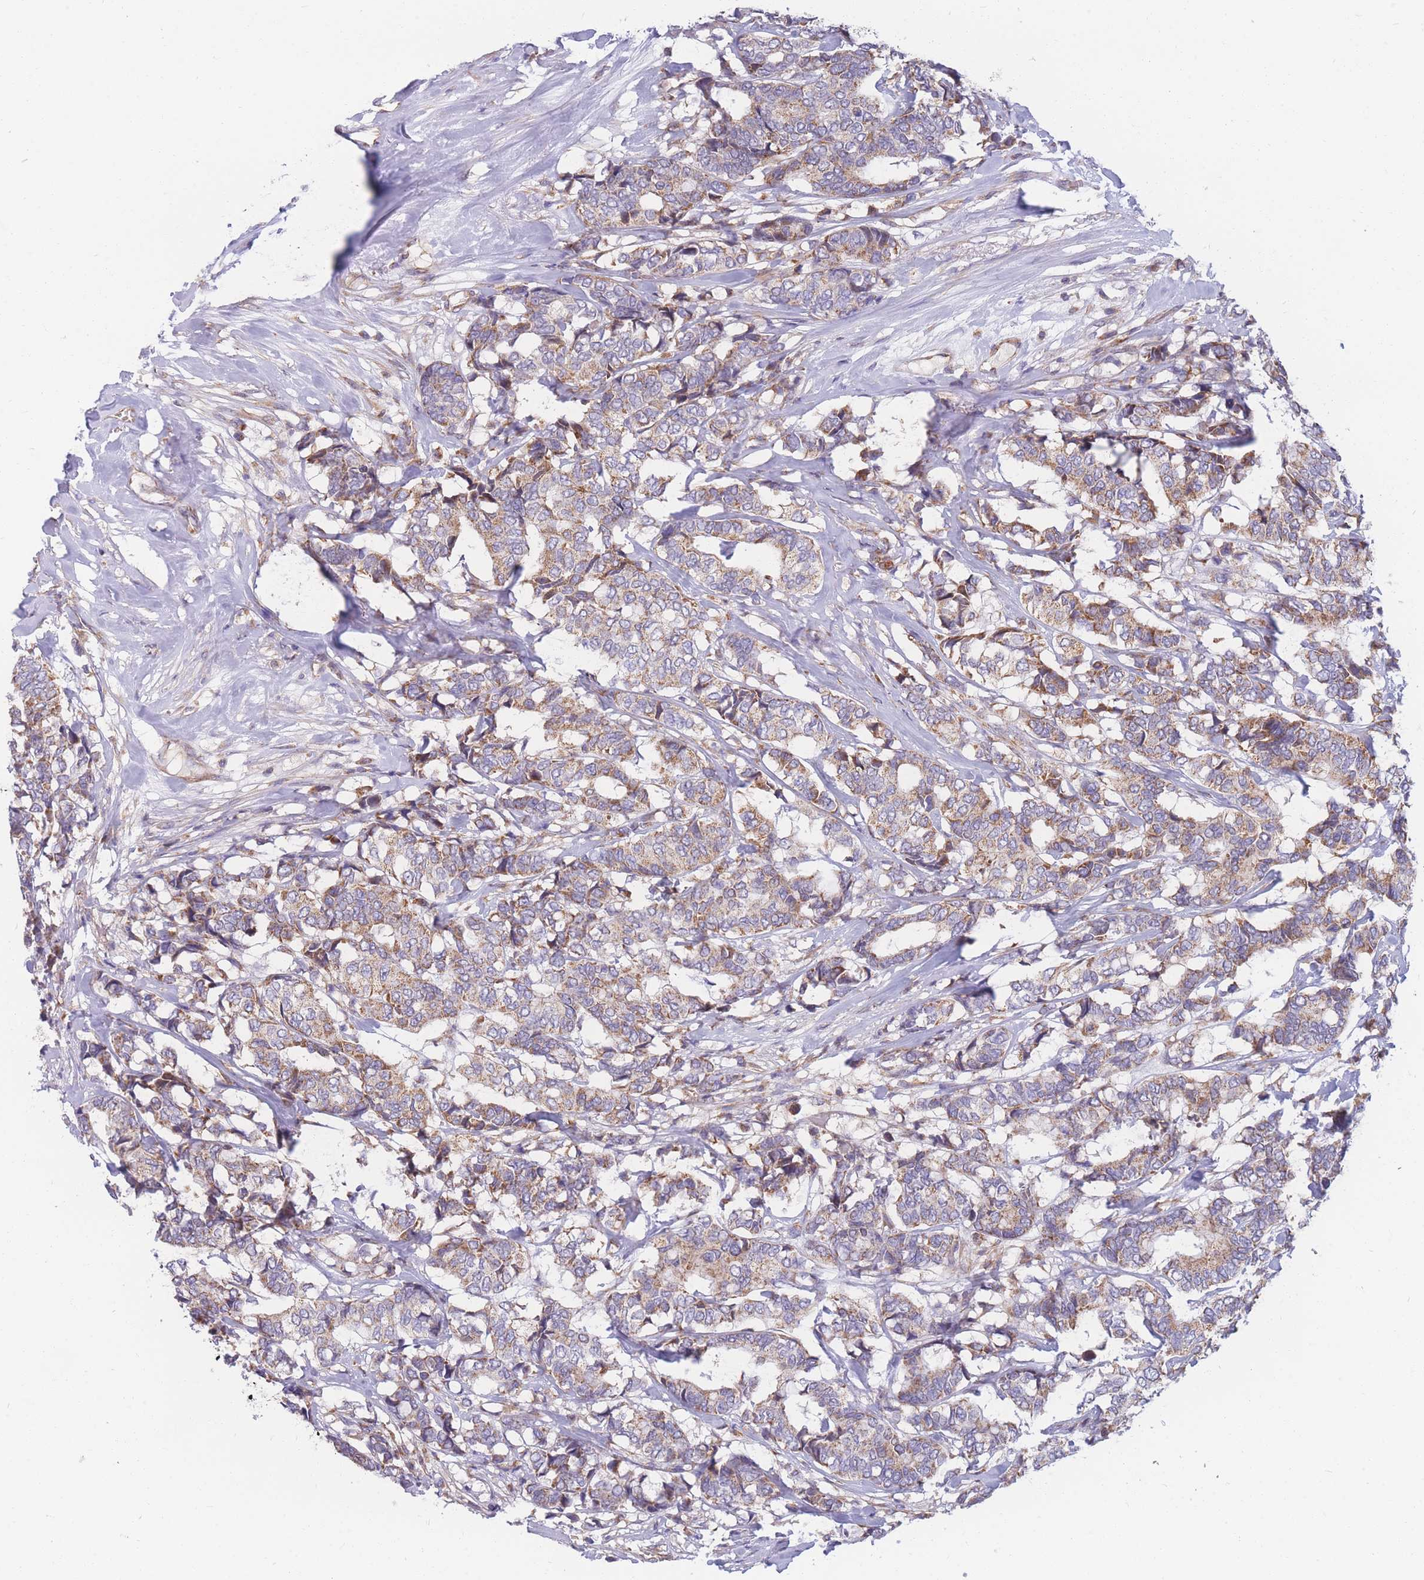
{"staining": {"intensity": "moderate", "quantity": ">75%", "location": "cytoplasmic/membranous"}, "tissue": "breast cancer", "cell_type": "Tumor cells", "image_type": "cancer", "snomed": [{"axis": "morphology", "description": "Duct carcinoma"}, {"axis": "topography", "description": "Breast"}], "caption": "High-power microscopy captured an IHC histopathology image of breast intraductal carcinoma, revealing moderate cytoplasmic/membranous staining in about >75% of tumor cells. The protein of interest is shown in brown color, while the nuclei are stained blue.", "gene": "MRPS9", "patient": {"sex": "female", "age": 87}}